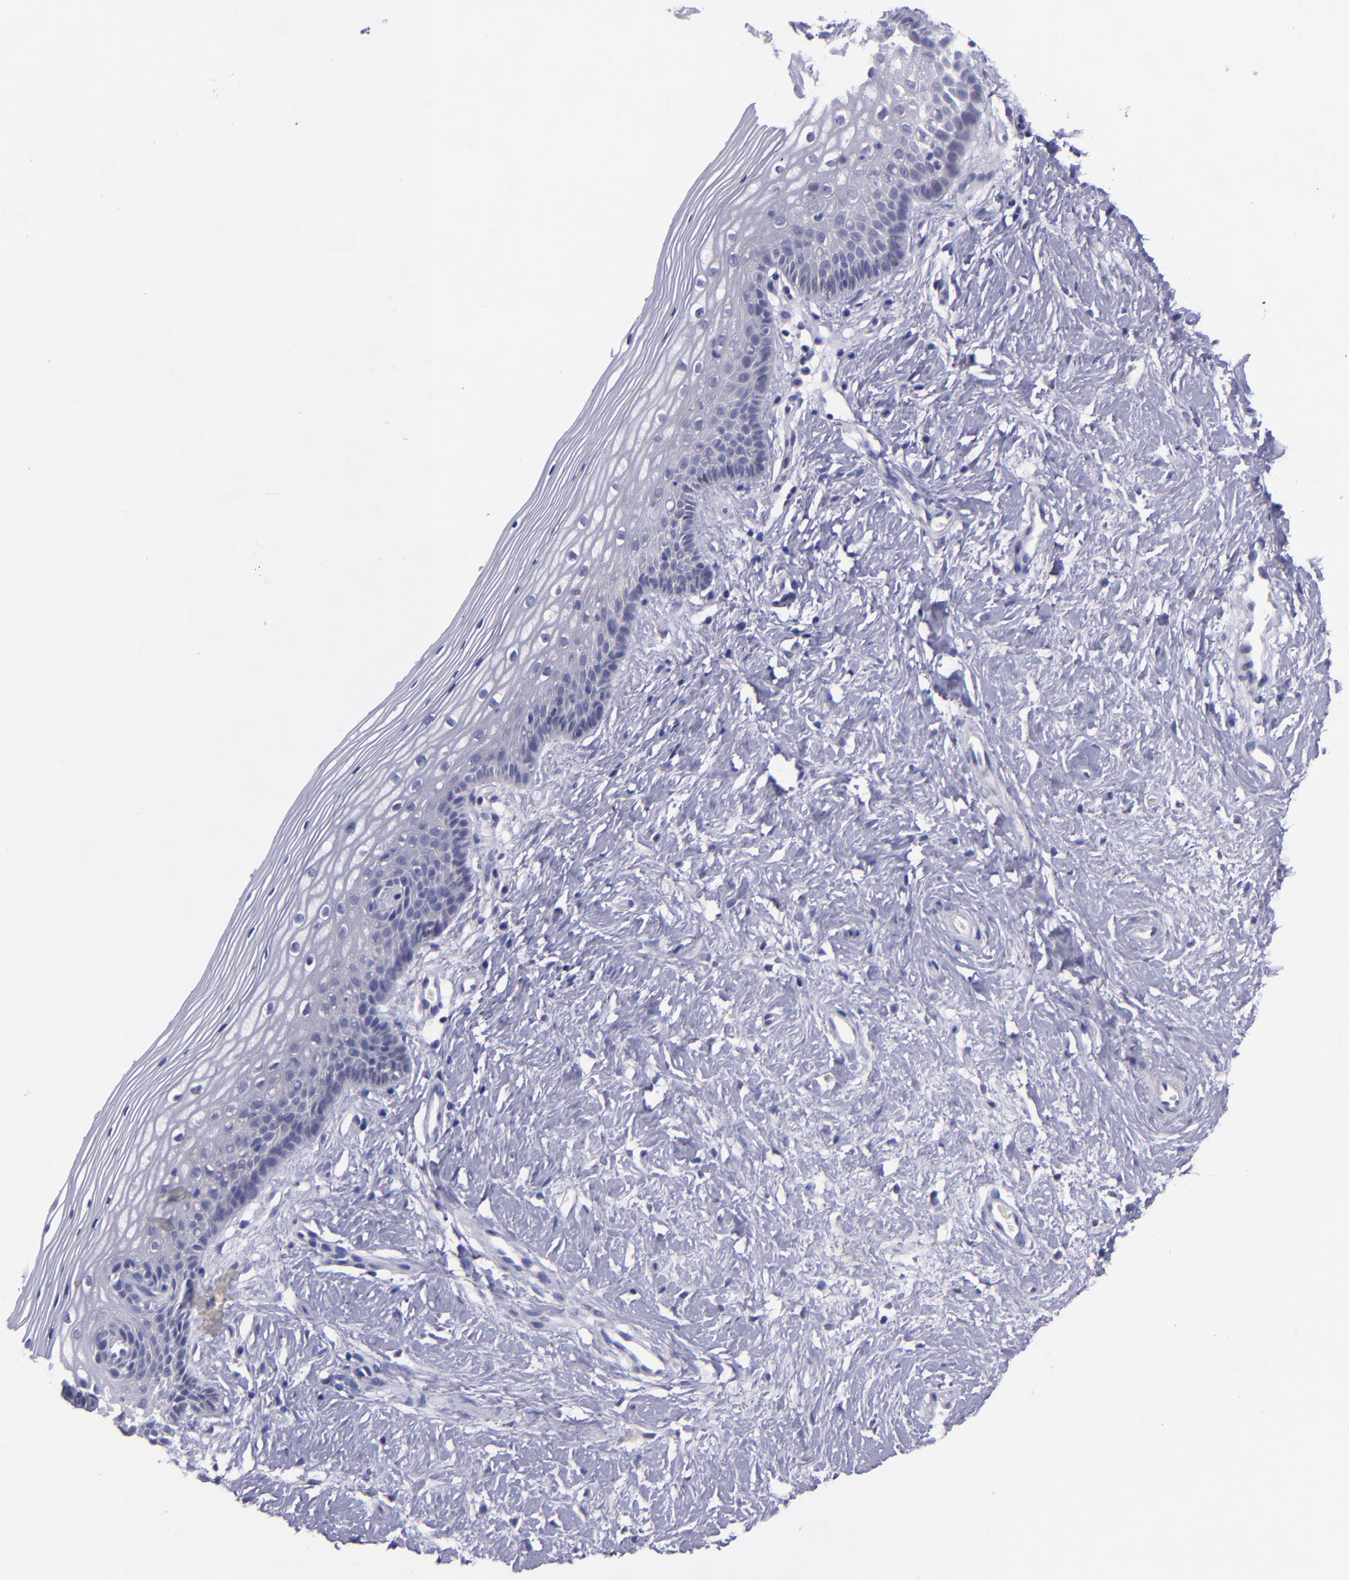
{"staining": {"intensity": "negative", "quantity": "none", "location": "none"}, "tissue": "vagina", "cell_type": "Squamous epithelial cells", "image_type": "normal", "snomed": [{"axis": "morphology", "description": "Normal tissue, NOS"}, {"axis": "topography", "description": "Vagina"}], "caption": "This is an immunohistochemistry micrograph of unremarkable vagina. There is no positivity in squamous epithelial cells.", "gene": "RBP4", "patient": {"sex": "female", "age": 46}}